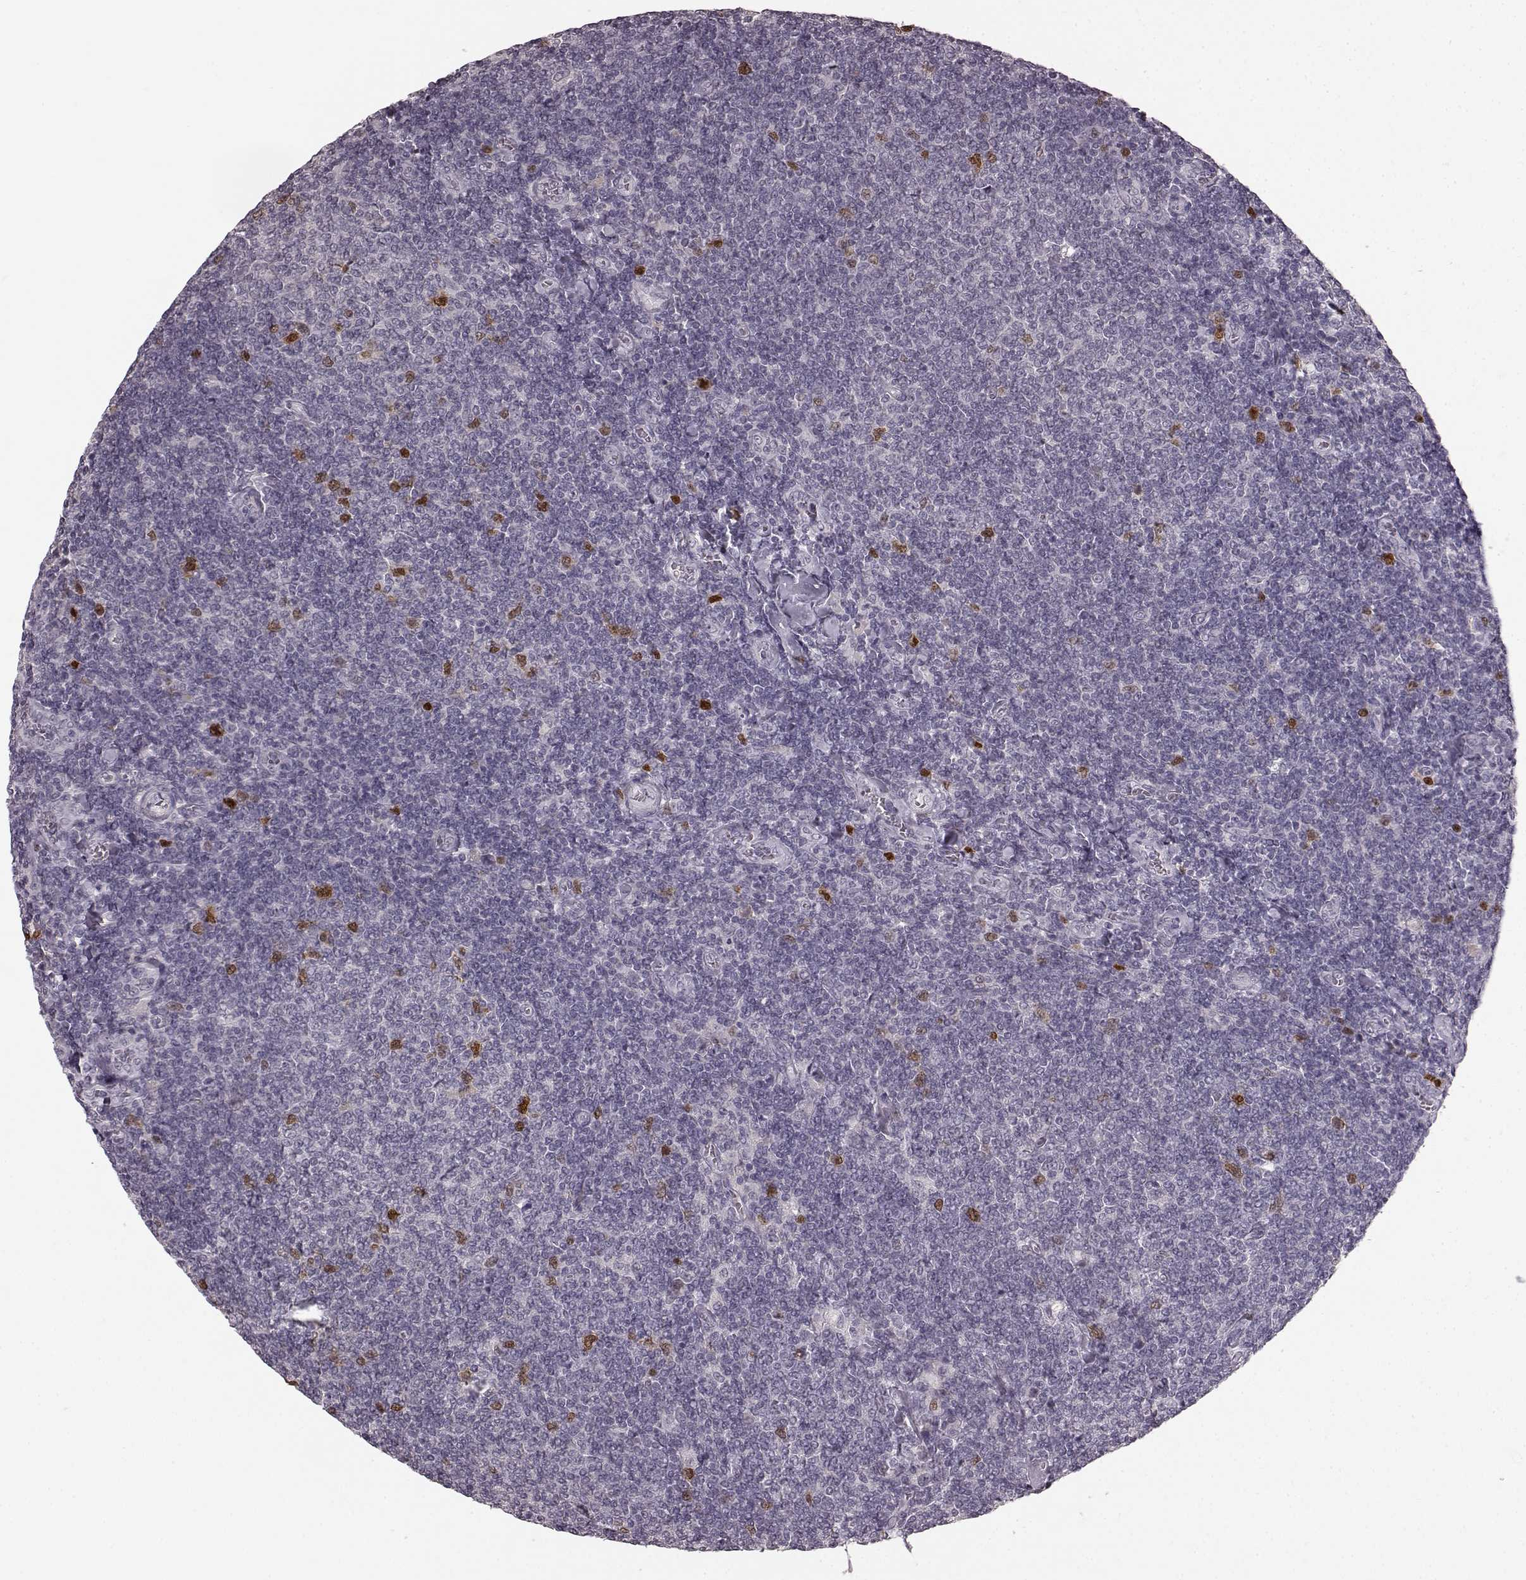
{"staining": {"intensity": "strong", "quantity": "<25%", "location": "nuclear"}, "tissue": "lymphoma", "cell_type": "Tumor cells", "image_type": "cancer", "snomed": [{"axis": "morphology", "description": "Malignant lymphoma, non-Hodgkin's type, Low grade"}, {"axis": "topography", "description": "Lymph node"}], "caption": "Immunohistochemical staining of low-grade malignant lymphoma, non-Hodgkin's type displays medium levels of strong nuclear protein positivity in about <25% of tumor cells.", "gene": "CCNA2", "patient": {"sex": "male", "age": 52}}